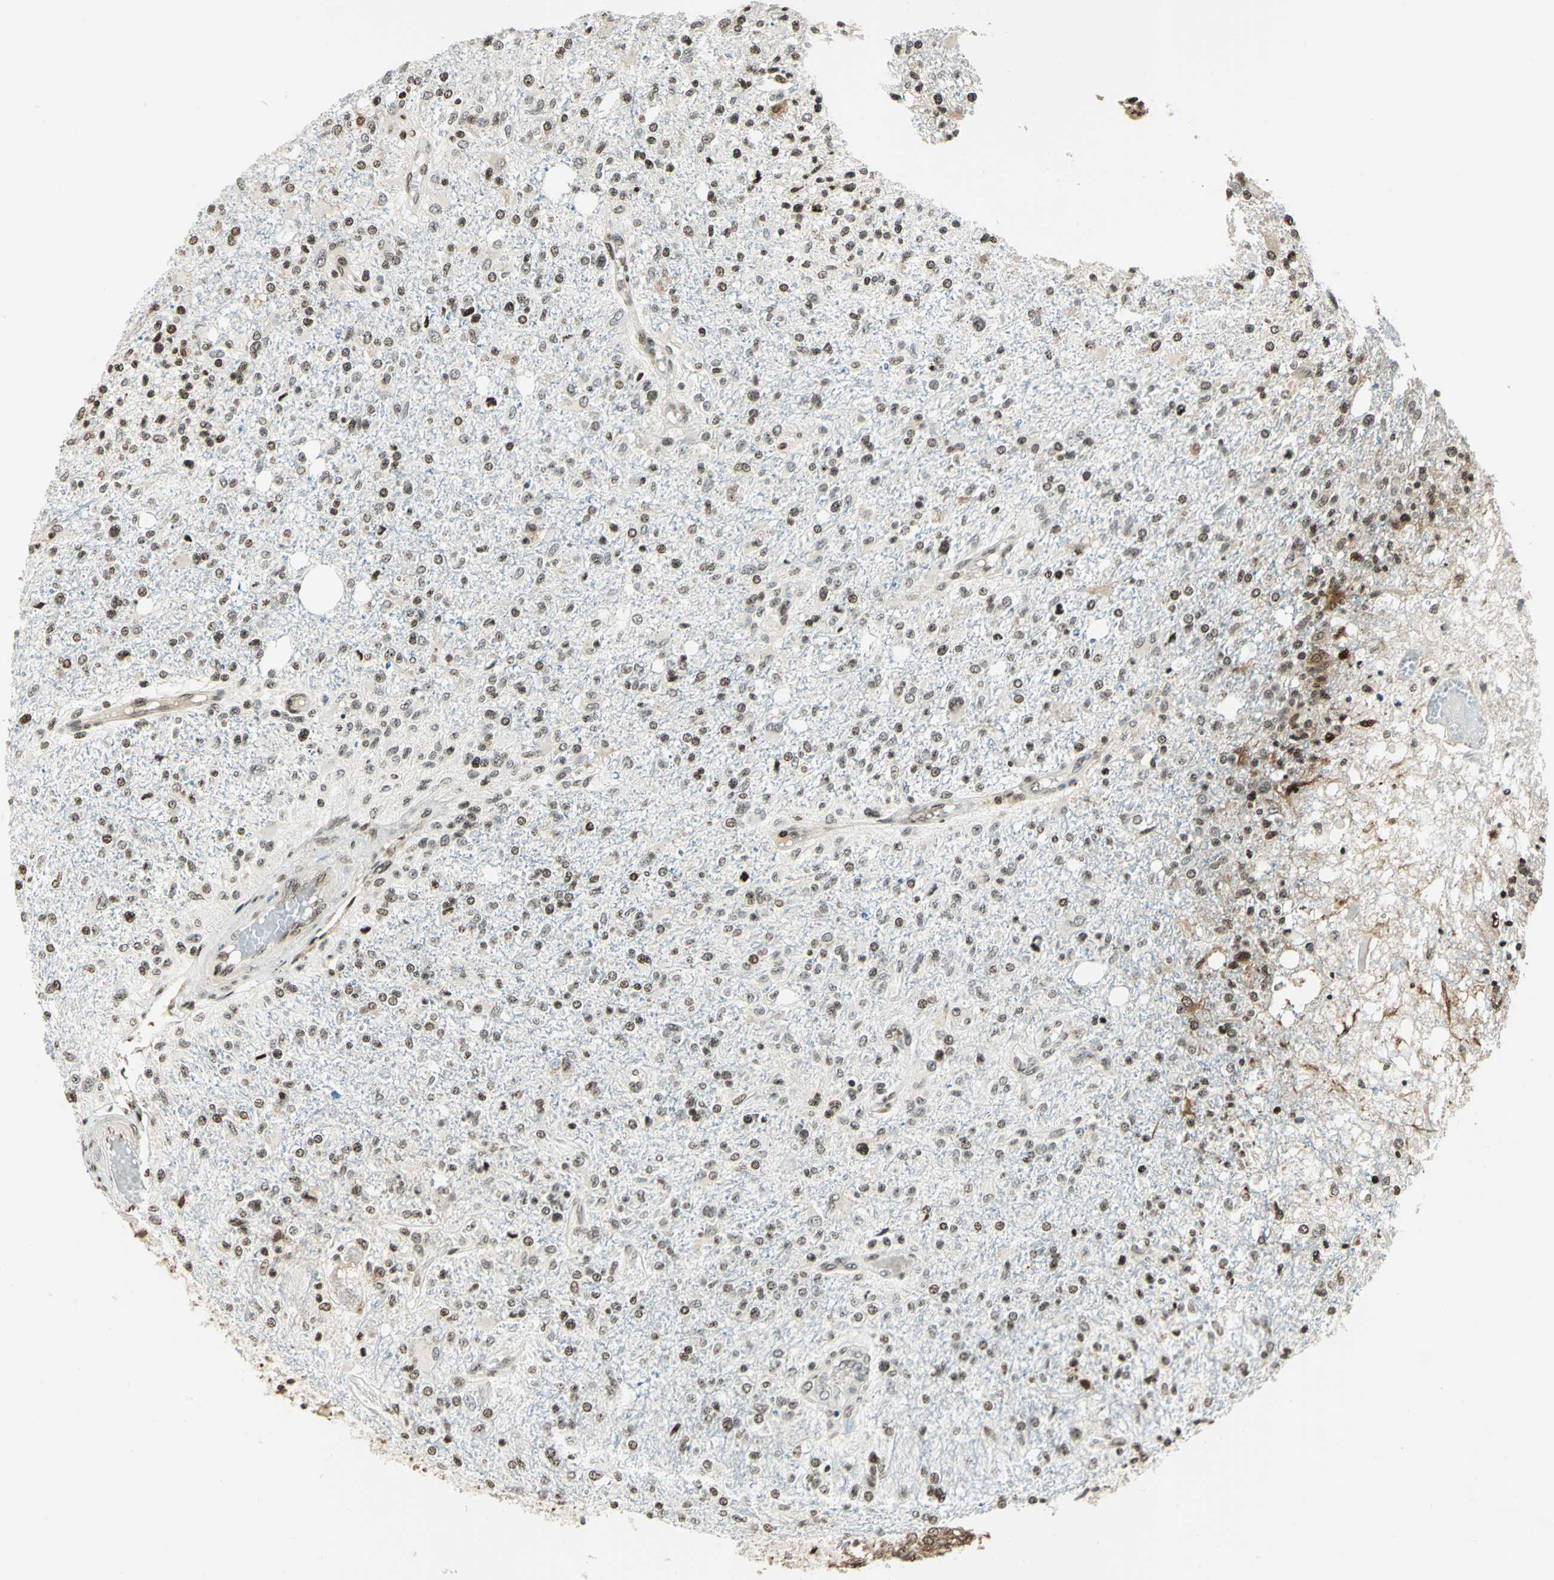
{"staining": {"intensity": "weak", "quantity": "25%-75%", "location": "cytoplasmic/membranous,nuclear"}, "tissue": "glioma", "cell_type": "Tumor cells", "image_type": "cancer", "snomed": [{"axis": "morphology", "description": "Glioma, malignant, High grade"}, {"axis": "topography", "description": "Cerebral cortex"}], "caption": "The micrograph reveals immunohistochemical staining of malignant glioma (high-grade). There is weak cytoplasmic/membranous and nuclear positivity is present in about 25%-75% of tumor cells.", "gene": "LGALS3", "patient": {"sex": "male", "age": 76}}